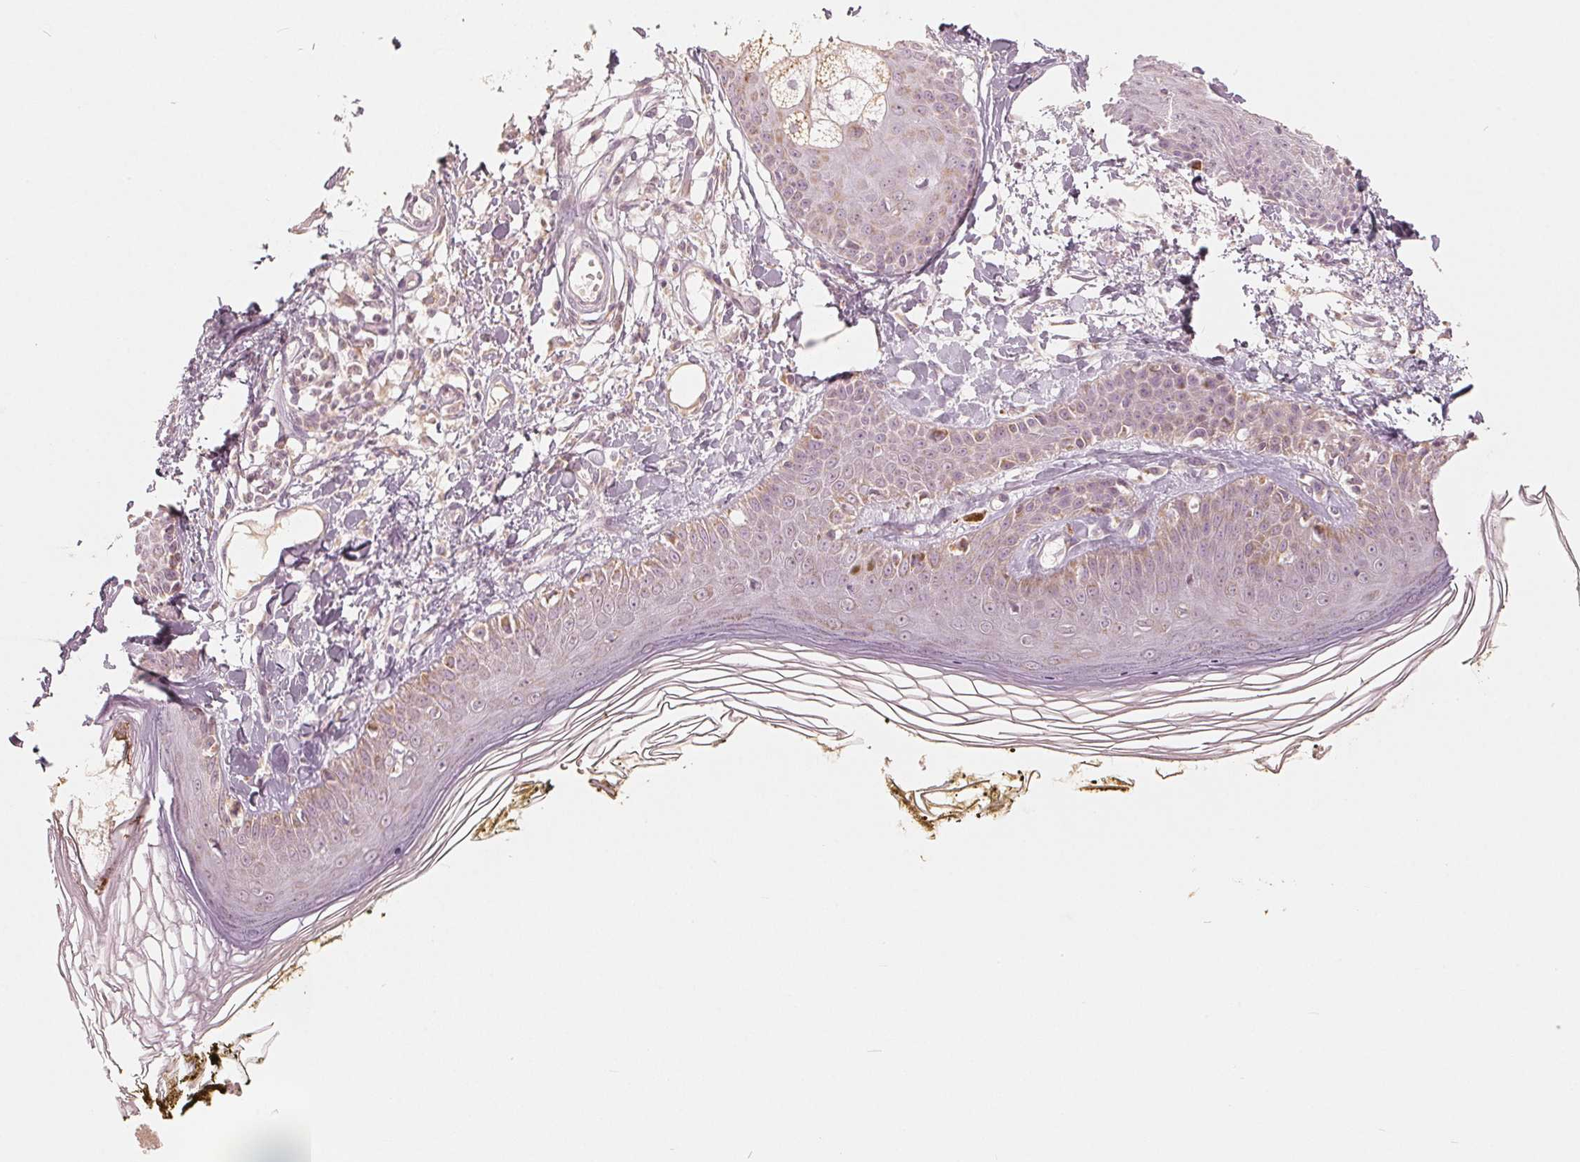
{"staining": {"intensity": "negative", "quantity": "none", "location": "none"}, "tissue": "skin", "cell_type": "Fibroblasts", "image_type": "normal", "snomed": [{"axis": "morphology", "description": "Normal tissue, NOS"}, {"axis": "topography", "description": "Skin"}], "caption": "Protein analysis of normal skin exhibits no significant expression in fibroblasts.", "gene": "GHITM", "patient": {"sex": "male", "age": 76}}